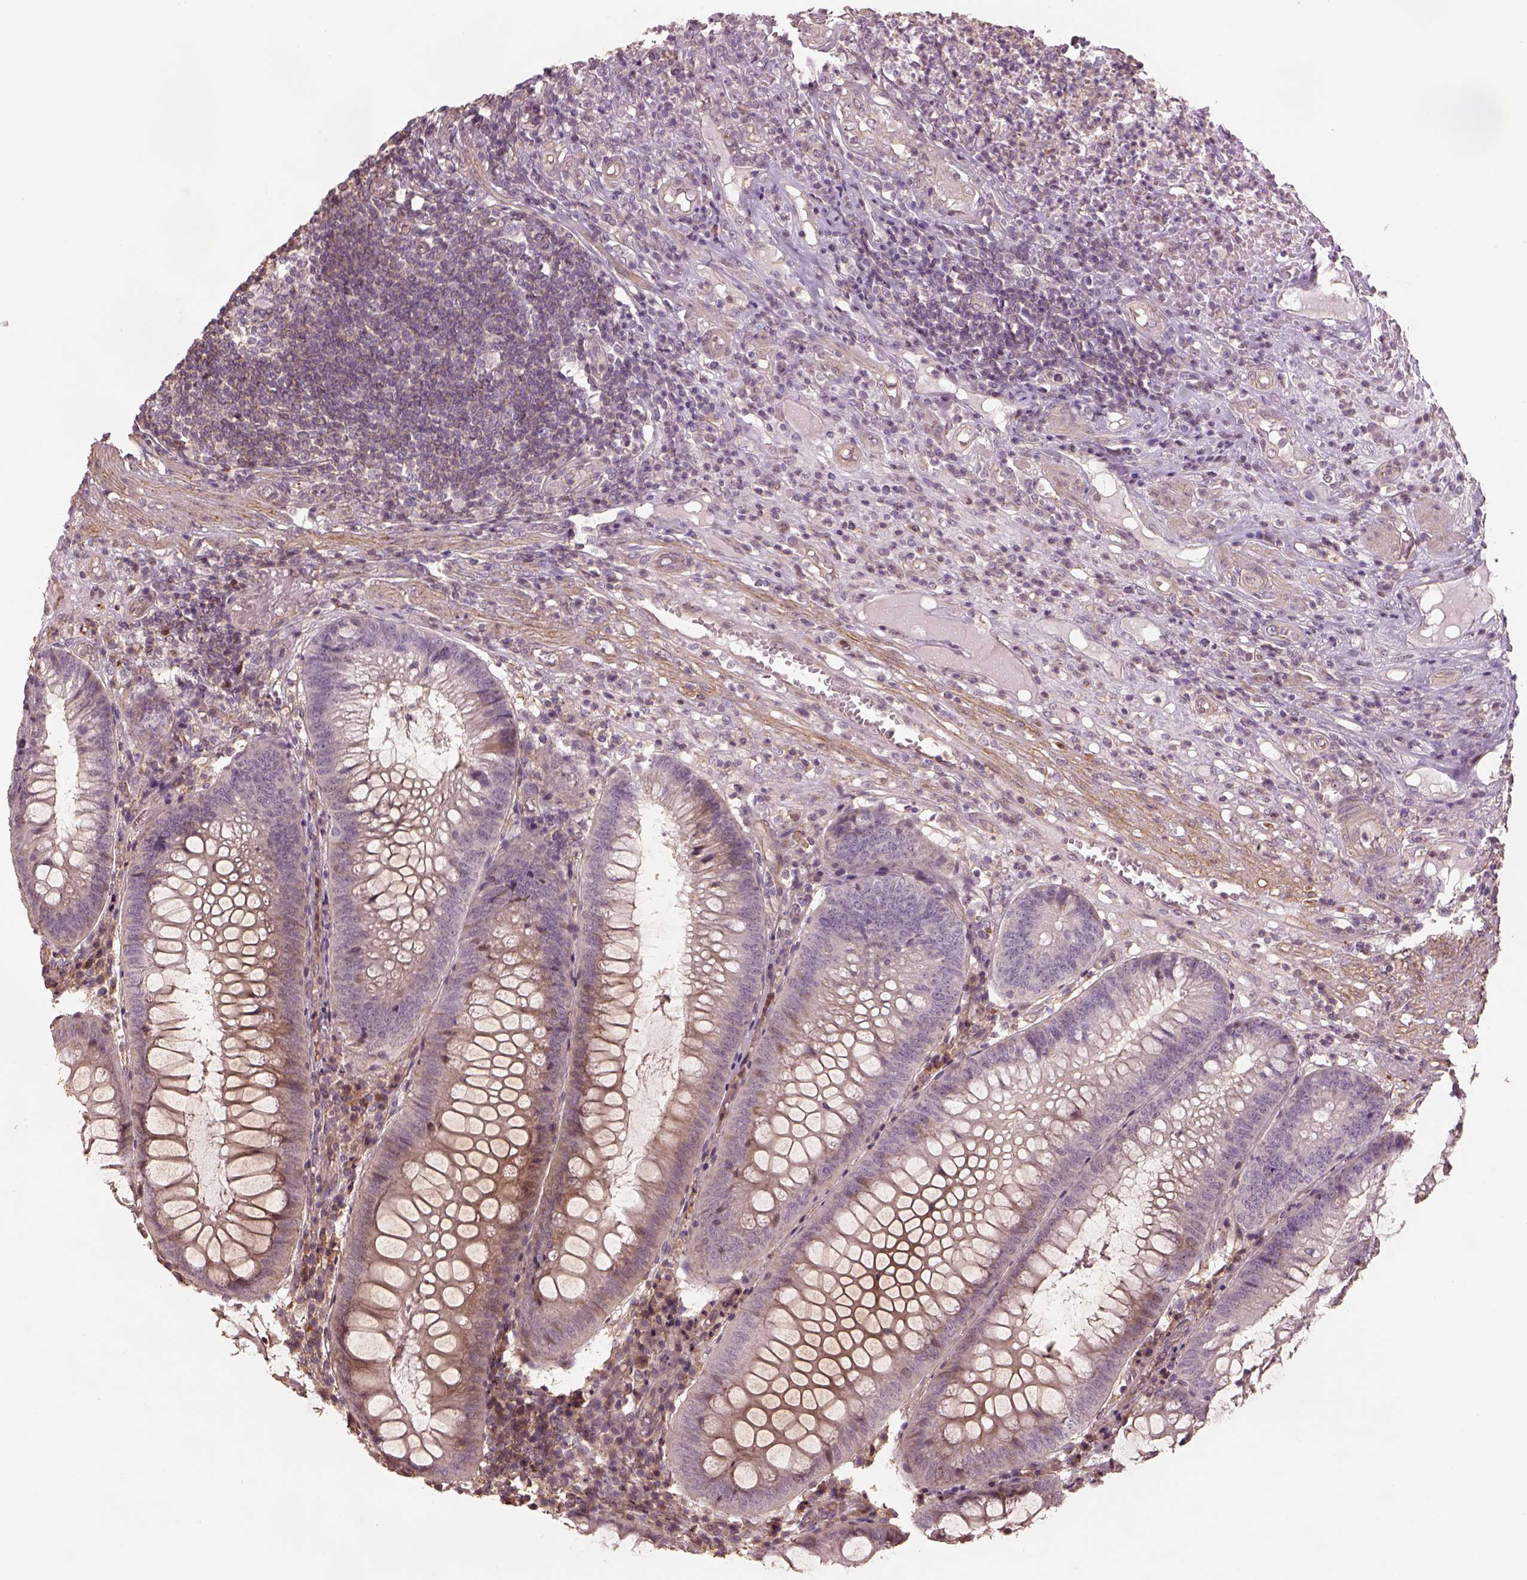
{"staining": {"intensity": "weak", "quantity": "<25%", "location": "cytoplasmic/membranous"}, "tissue": "appendix", "cell_type": "Glandular cells", "image_type": "normal", "snomed": [{"axis": "morphology", "description": "Normal tissue, NOS"}, {"axis": "morphology", "description": "Inflammation, NOS"}, {"axis": "topography", "description": "Appendix"}], "caption": "Immunohistochemistry of benign human appendix displays no staining in glandular cells. The staining was performed using DAB (3,3'-diaminobenzidine) to visualize the protein expression in brown, while the nuclei were stained in blue with hematoxylin (Magnification: 20x).", "gene": "LIN7A", "patient": {"sex": "male", "age": 16}}